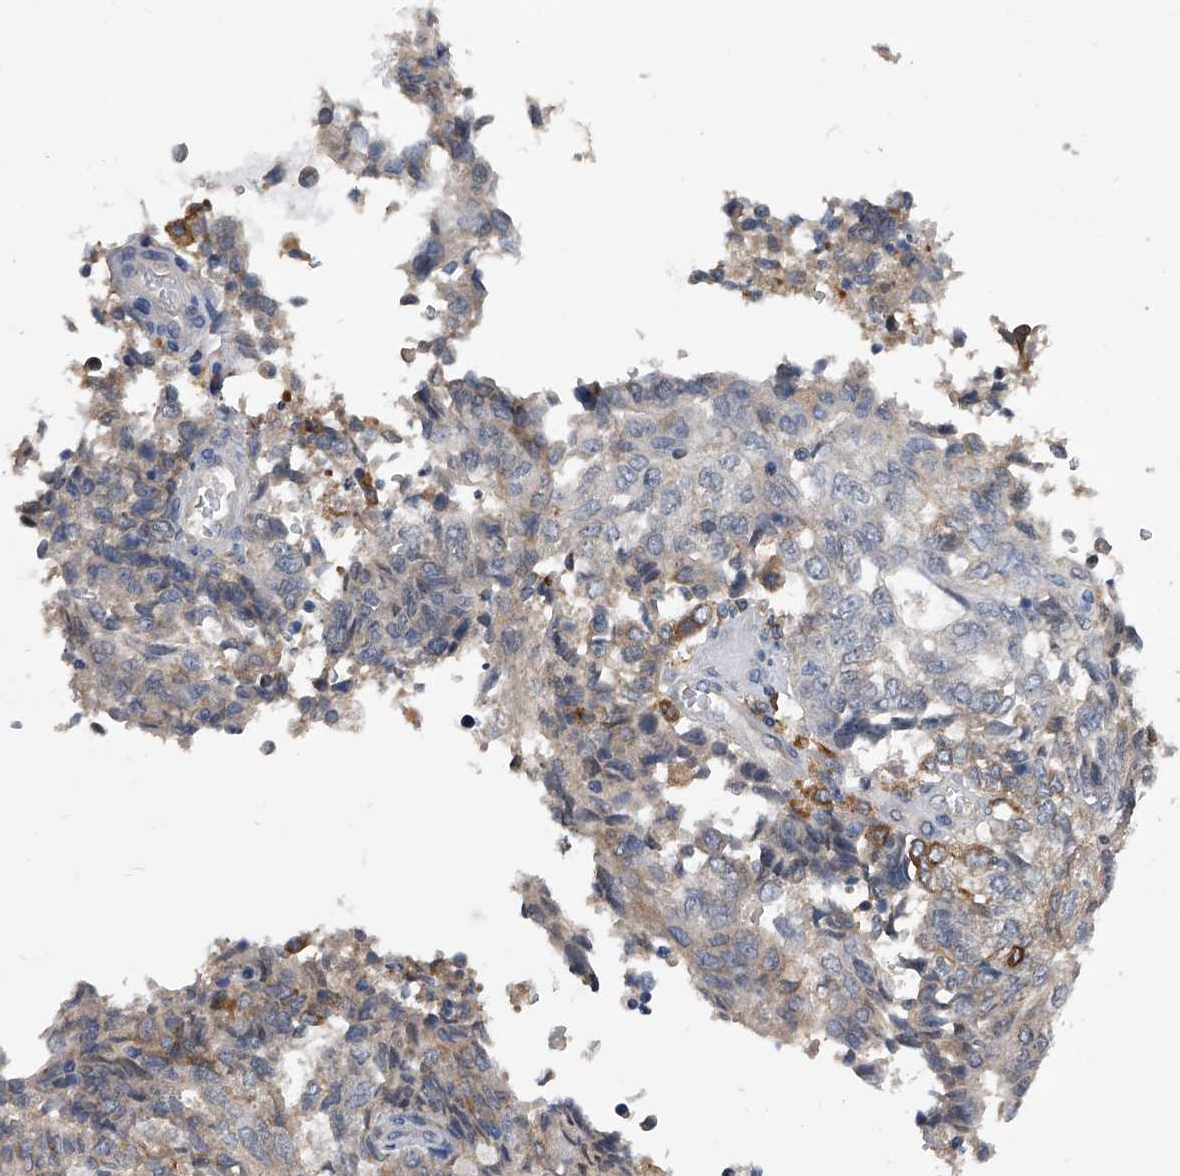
{"staining": {"intensity": "weak", "quantity": "<25%", "location": "cytoplasmic/membranous"}, "tissue": "endometrial cancer", "cell_type": "Tumor cells", "image_type": "cancer", "snomed": [{"axis": "morphology", "description": "Adenocarcinoma, NOS"}, {"axis": "topography", "description": "Endometrium"}], "caption": "Endometrial cancer (adenocarcinoma) stained for a protein using immunohistochemistry (IHC) exhibits no staining tumor cells.", "gene": "MAP4K3", "patient": {"sex": "female", "age": 80}}